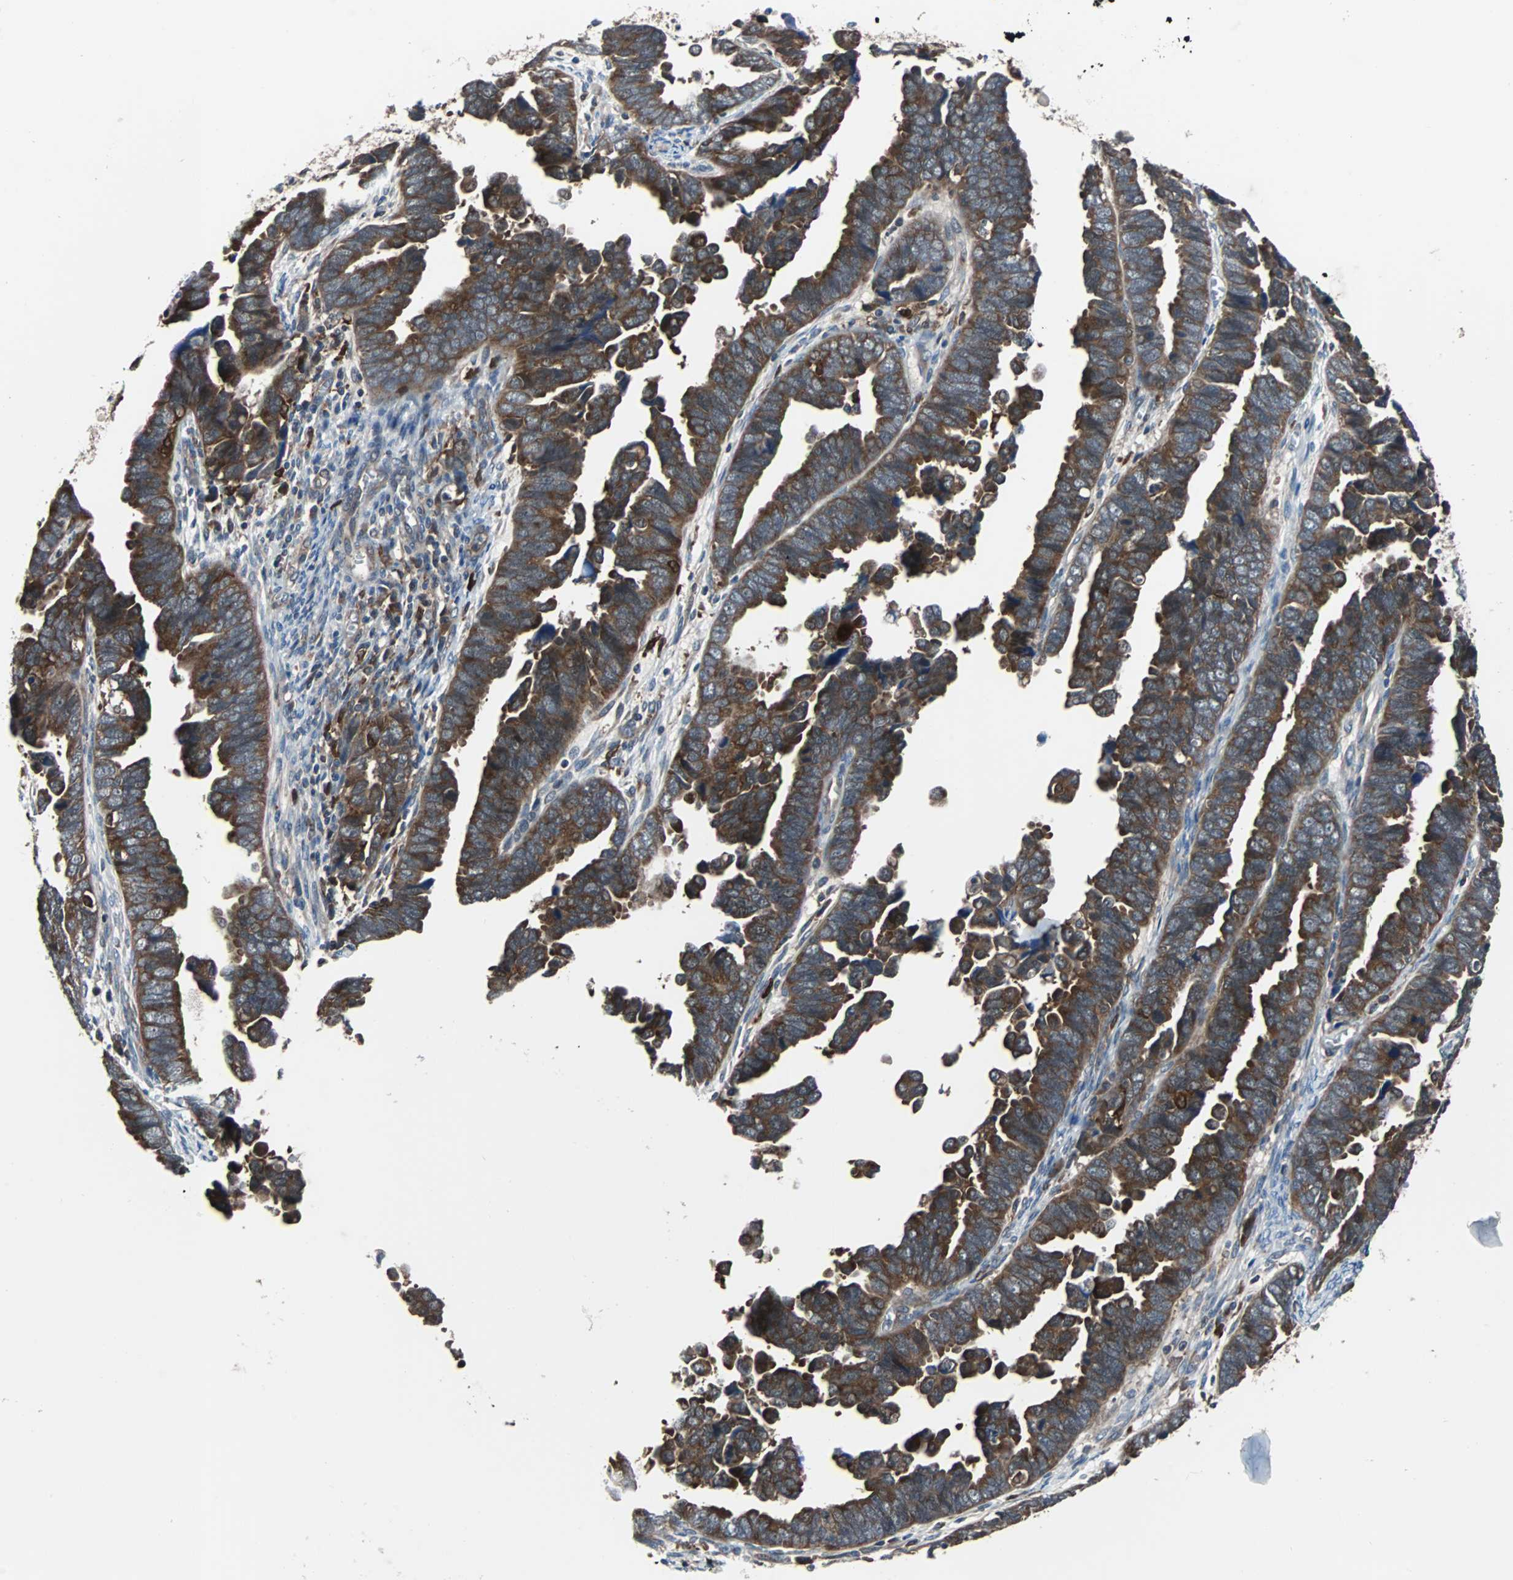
{"staining": {"intensity": "strong", "quantity": ">75%", "location": "cytoplasmic/membranous"}, "tissue": "endometrial cancer", "cell_type": "Tumor cells", "image_type": "cancer", "snomed": [{"axis": "morphology", "description": "Adenocarcinoma, NOS"}, {"axis": "topography", "description": "Endometrium"}], "caption": "This histopathology image displays immunohistochemistry (IHC) staining of endometrial cancer, with high strong cytoplasmic/membranous positivity in approximately >75% of tumor cells.", "gene": "PAK1", "patient": {"sex": "female", "age": 75}}